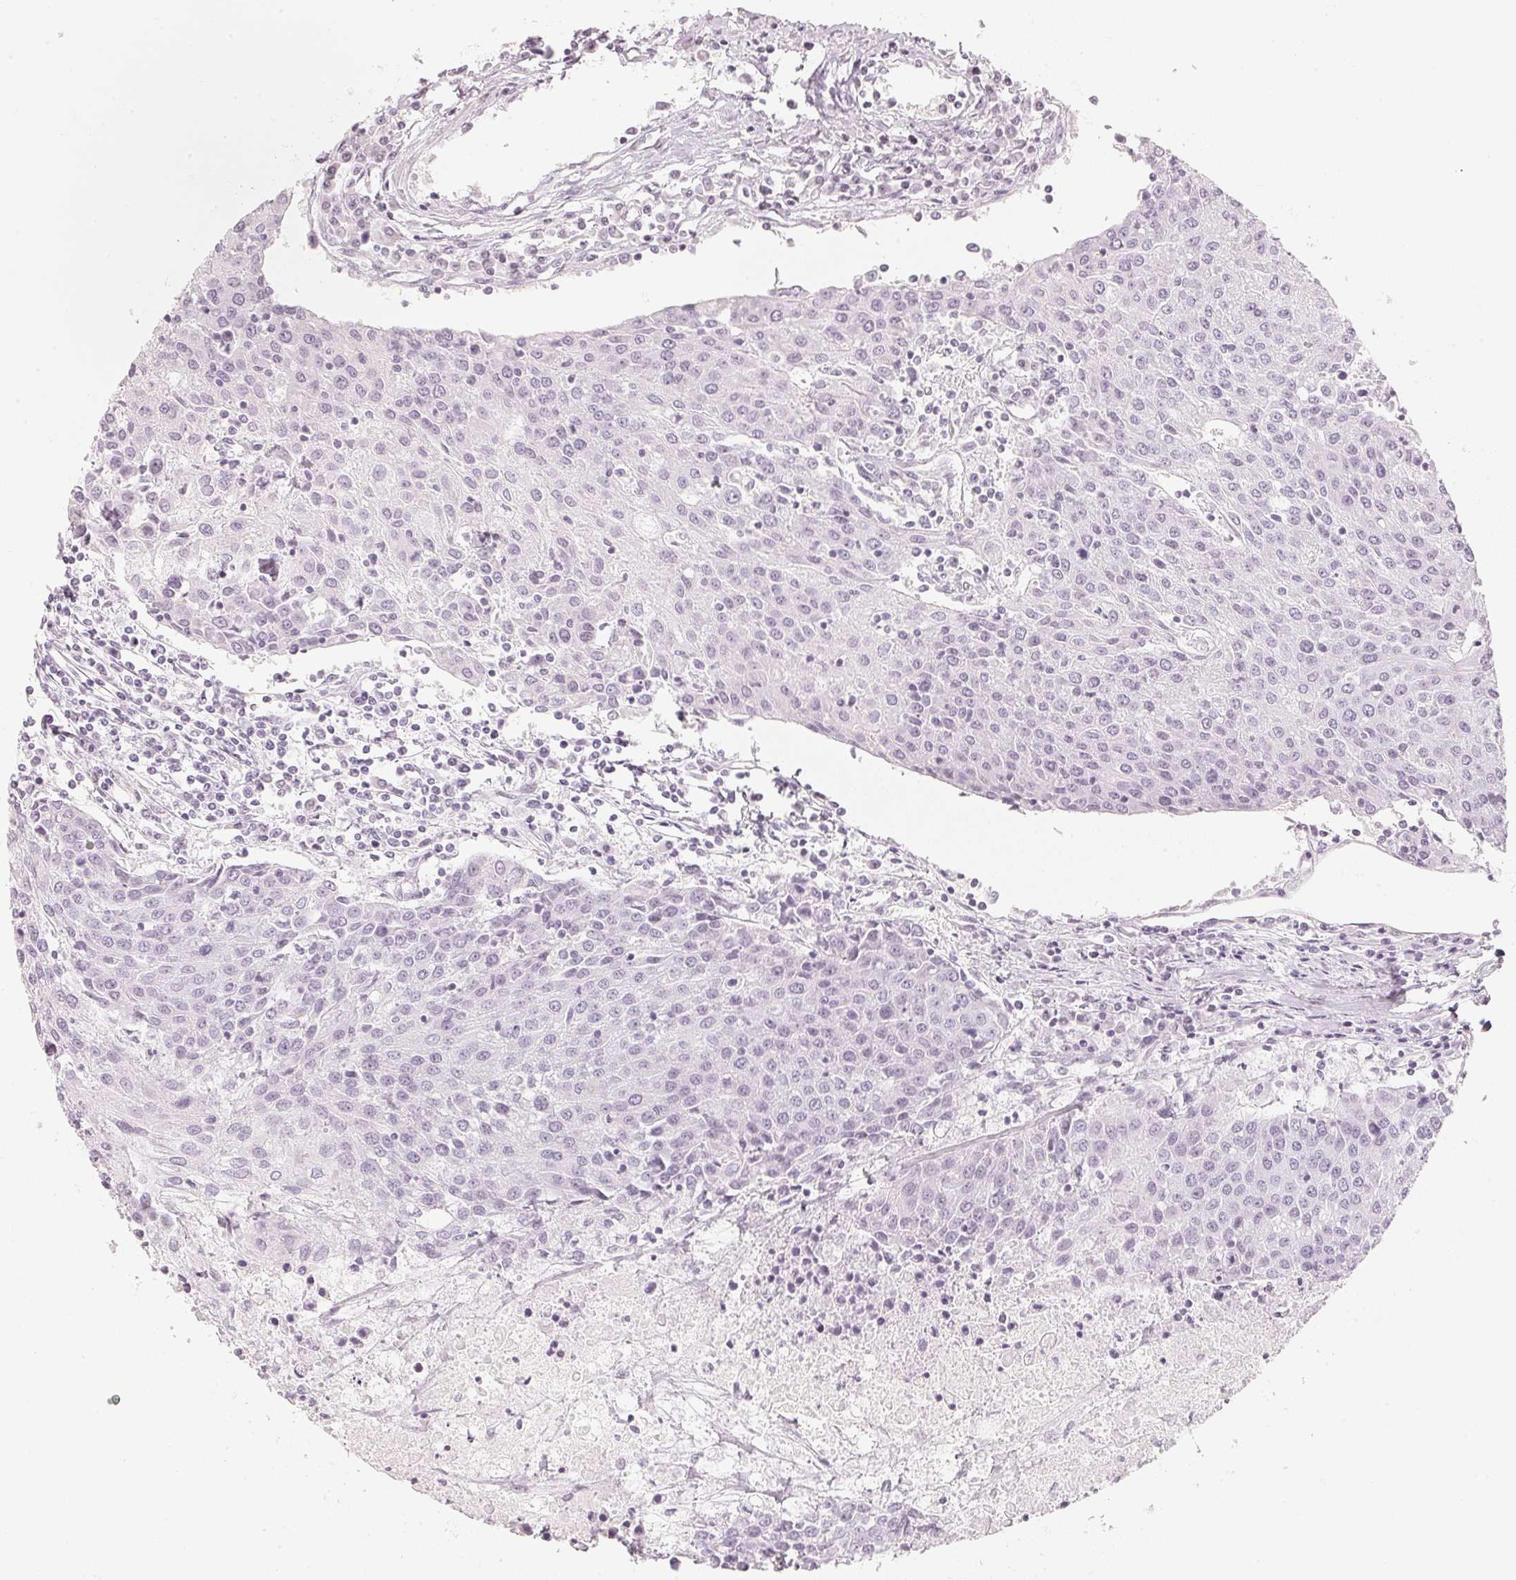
{"staining": {"intensity": "negative", "quantity": "none", "location": "none"}, "tissue": "urothelial cancer", "cell_type": "Tumor cells", "image_type": "cancer", "snomed": [{"axis": "morphology", "description": "Urothelial carcinoma, High grade"}, {"axis": "topography", "description": "Urinary bladder"}], "caption": "A histopathology image of human urothelial cancer is negative for staining in tumor cells.", "gene": "SLC22A8", "patient": {"sex": "female", "age": 85}}